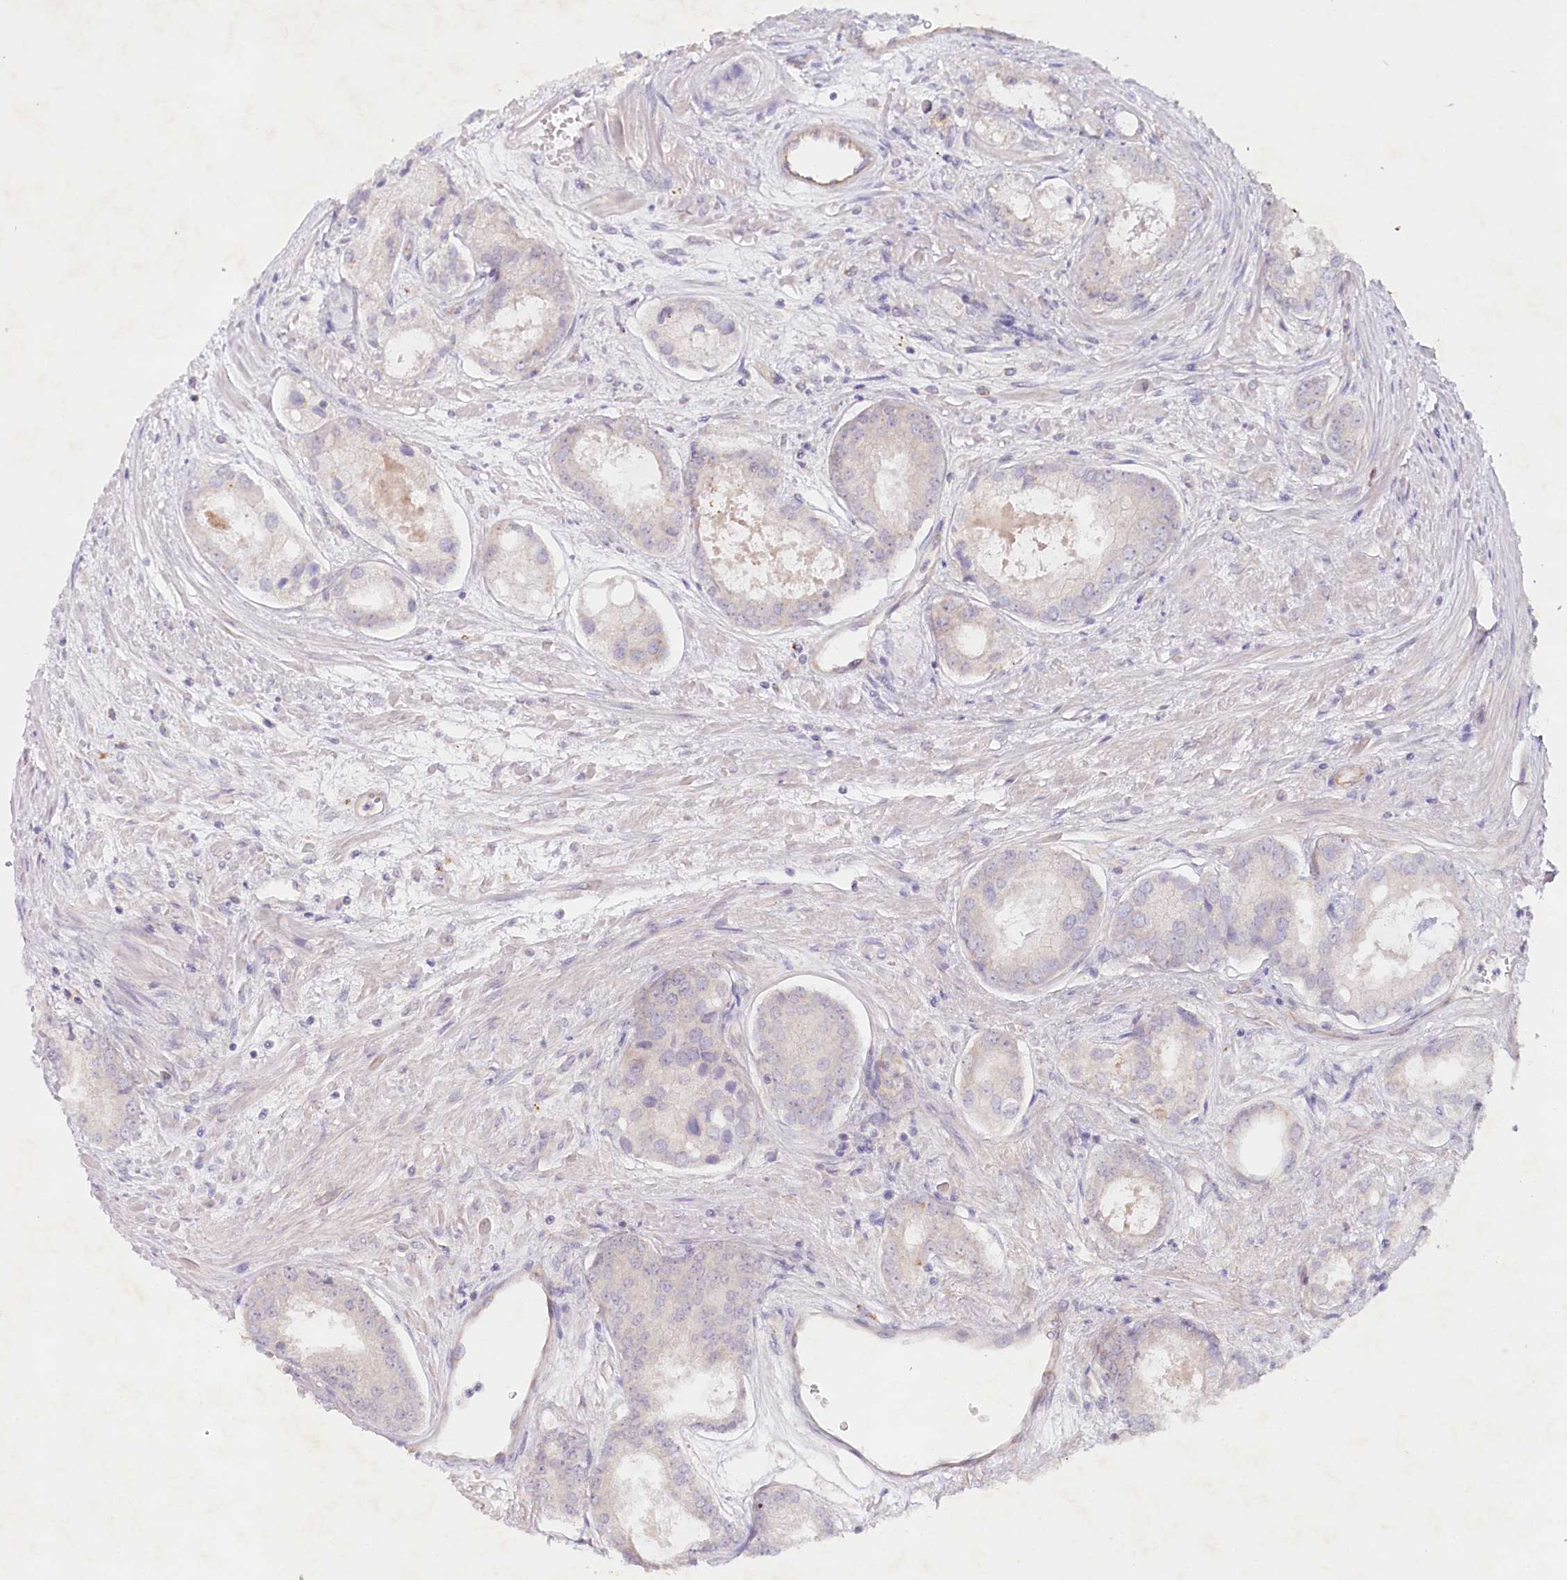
{"staining": {"intensity": "negative", "quantity": "none", "location": "none"}, "tissue": "prostate cancer", "cell_type": "Tumor cells", "image_type": "cancer", "snomed": [{"axis": "morphology", "description": "Adenocarcinoma, Low grade"}, {"axis": "topography", "description": "Prostate"}], "caption": "Photomicrograph shows no protein expression in tumor cells of low-grade adenocarcinoma (prostate) tissue.", "gene": "TNIP1", "patient": {"sex": "male", "age": 68}}